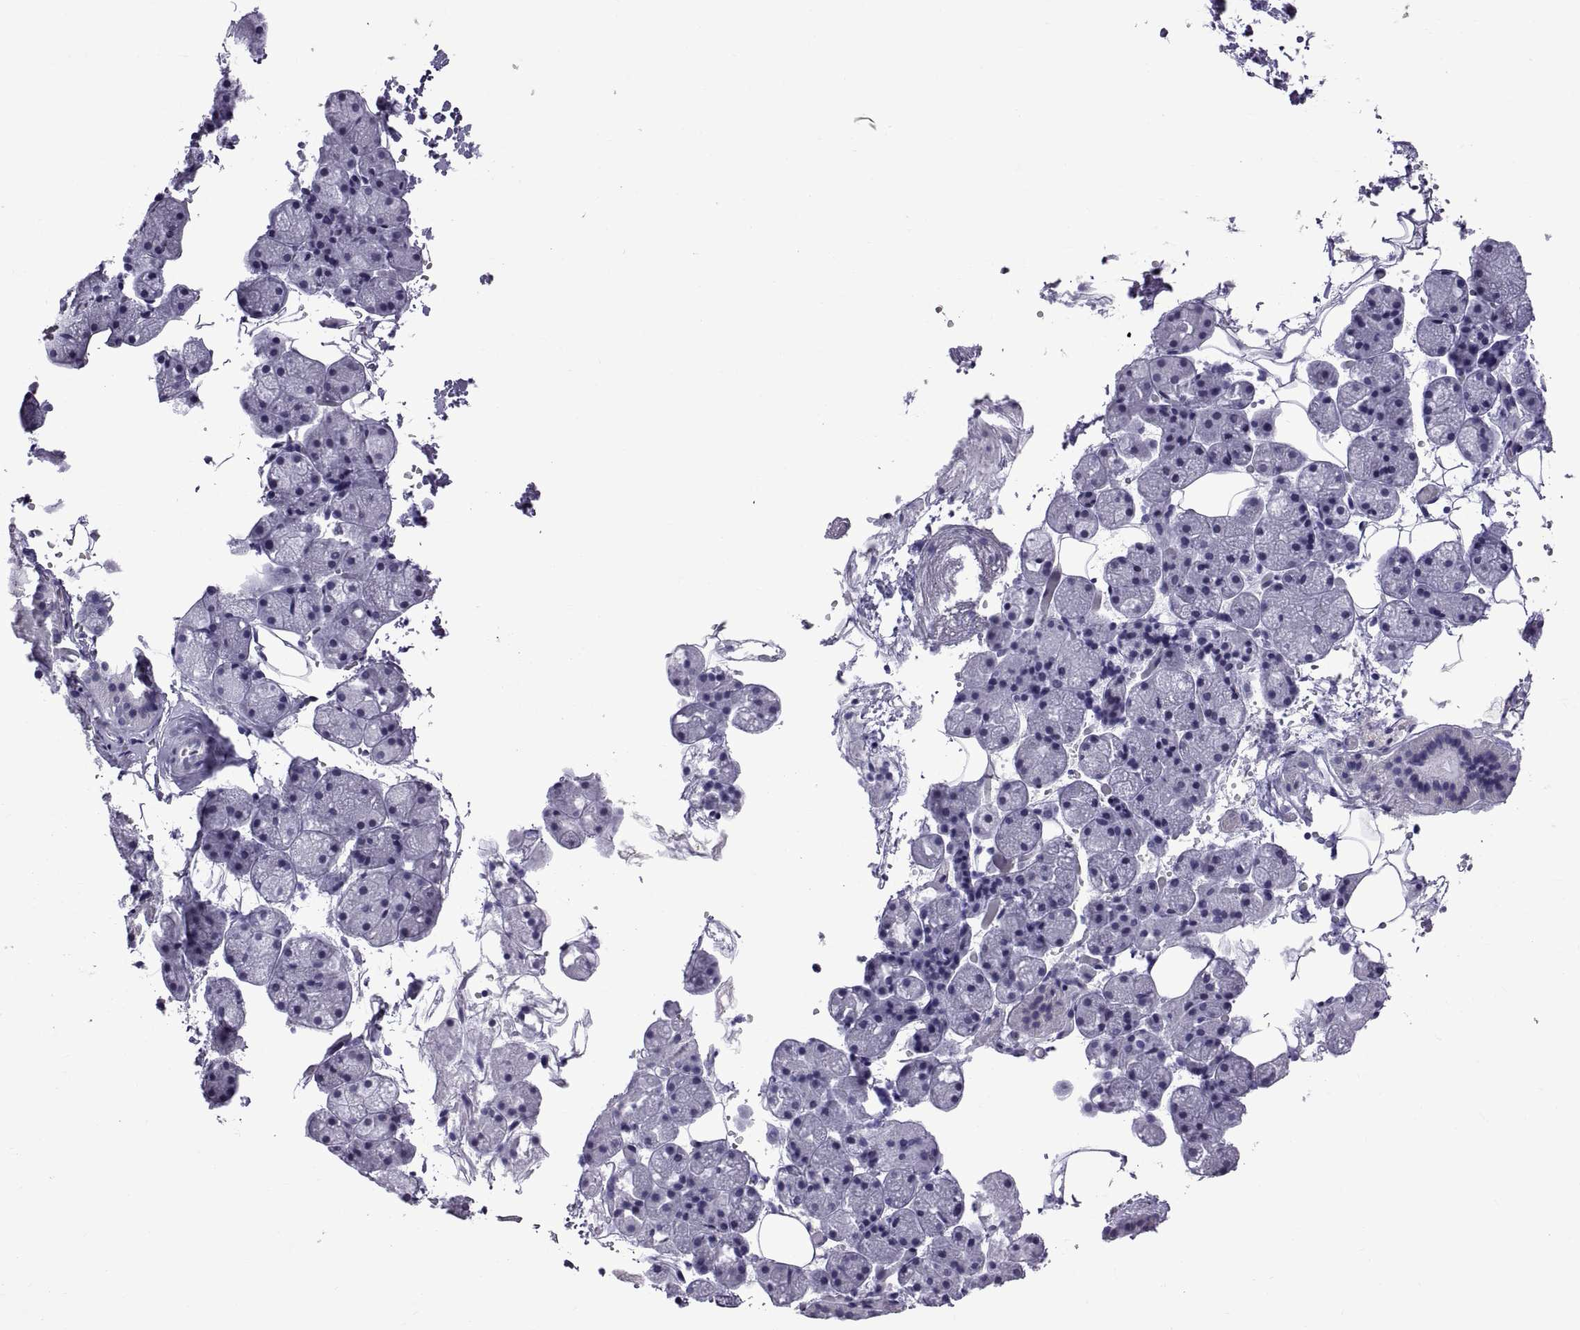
{"staining": {"intensity": "negative", "quantity": "none", "location": "none"}, "tissue": "salivary gland", "cell_type": "Glandular cells", "image_type": "normal", "snomed": [{"axis": "morphology", "description": "Normal tissue, NOS"}, {"axis": "topography", "description": "Salivary gland"}], "caption": "Salivary gland stained for a protein using immunohistochemistry (IHC) reveals no staining glandular cells.", "gene": "C3orf22", "patient": {"sex": "male", "age": 38}}